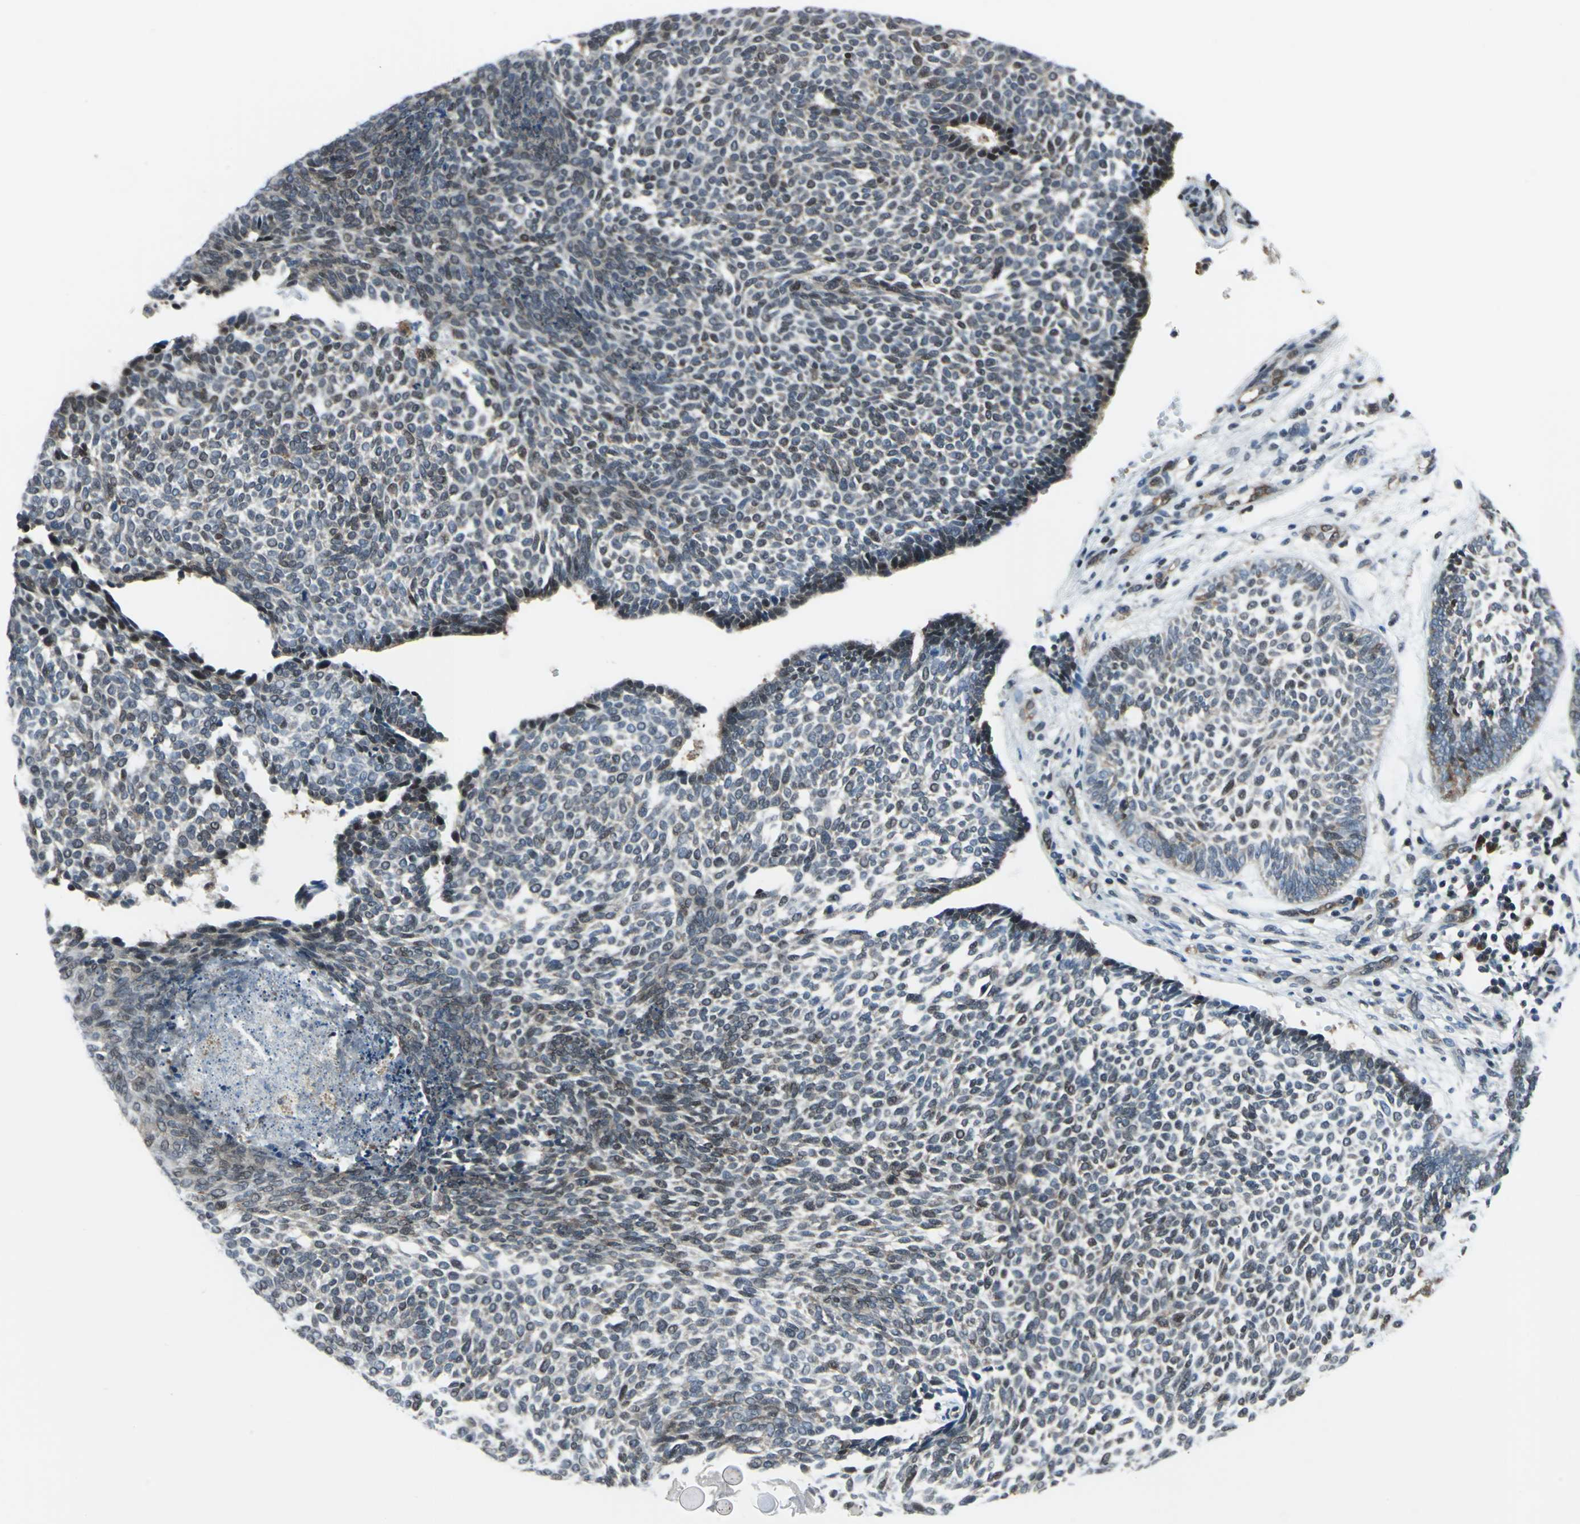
{"staining": {"intensity": "moderate", "quantity": "<25%", "location": "cytoplasmic/membranous"}, "tissue": "skin cancer", "cell_type": "Tumor cells", "image_type": "cancer", "snomed": [{"axis": "morphology", "description": "Normal tissue, NOS"}, {"axis": "morphology", "description": "Basal cell carcinoma"}, {"axis": "topography", "description": "Skin"}], "caption": "Moderate cytoplasmic/membranous staining for a protein is identified in approximately <25% of tumor cells of skin cancer using immunohistochemistry.", "gene": "POLR3K", "patient": {"sex": "male", "age": 87}}